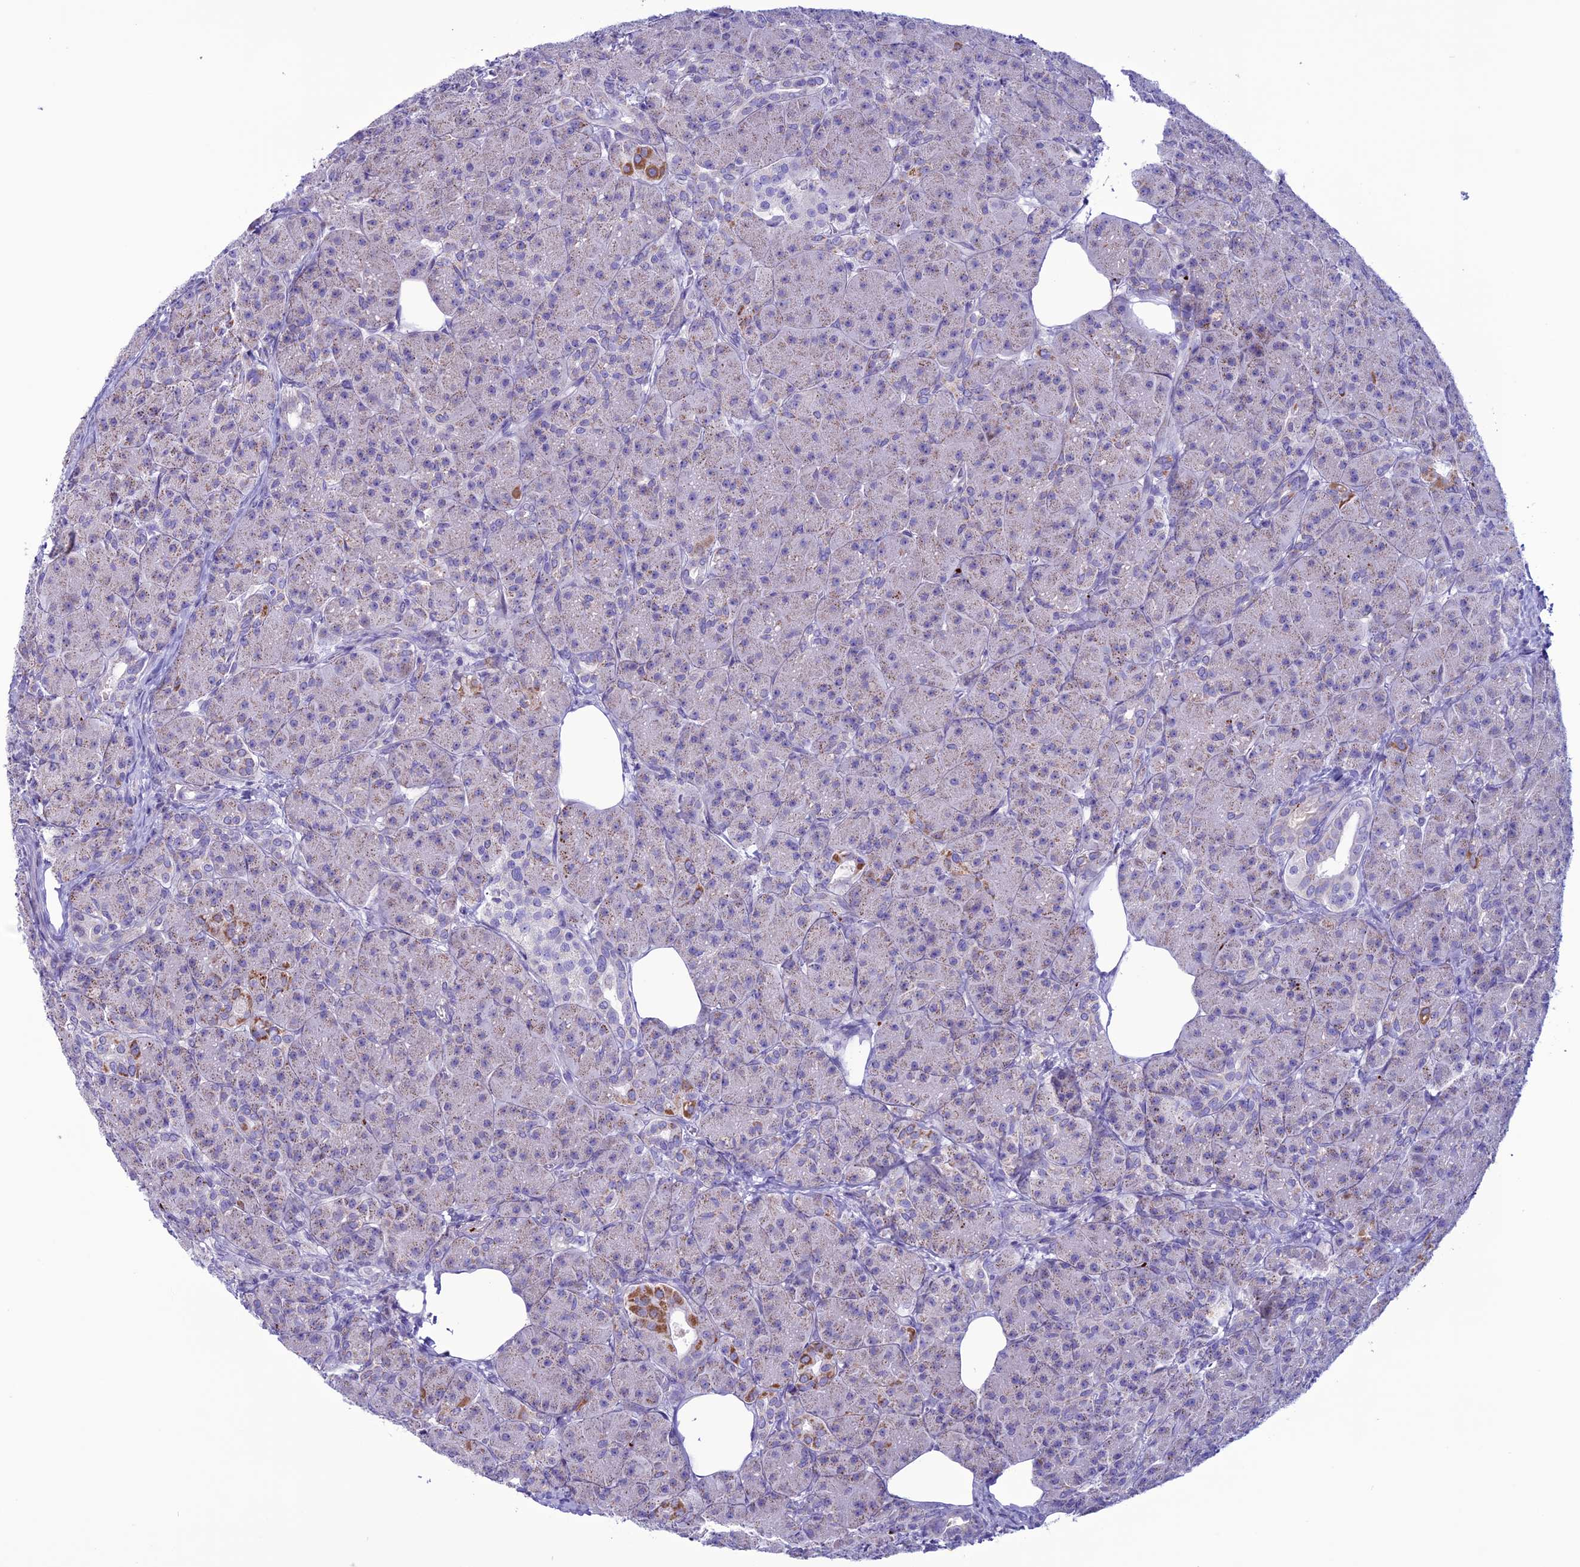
{"staining": {"intensity": "moderate", "quantity": "<25%", "location": "cytoplasmic/membranous"}, "tissue": "pancreas", "cell_type": "Exocrine glandular cells", "image_type": "normal", "snomed": [{"axis": "morphology", "description": "Normal tissue, NOS"}, {"axis": "topography", "description": "Pancreas"}], "caption": "The immunohistochemical stain shows moderate cytoplasmic/membranous positivity in exocrine glandular cells of unremarkable pancreas. (Brightfield microscopy of DAB IHC at high magnification).", "gene": "C21orf140", "patient": {"sex": "male", "age": 63}}